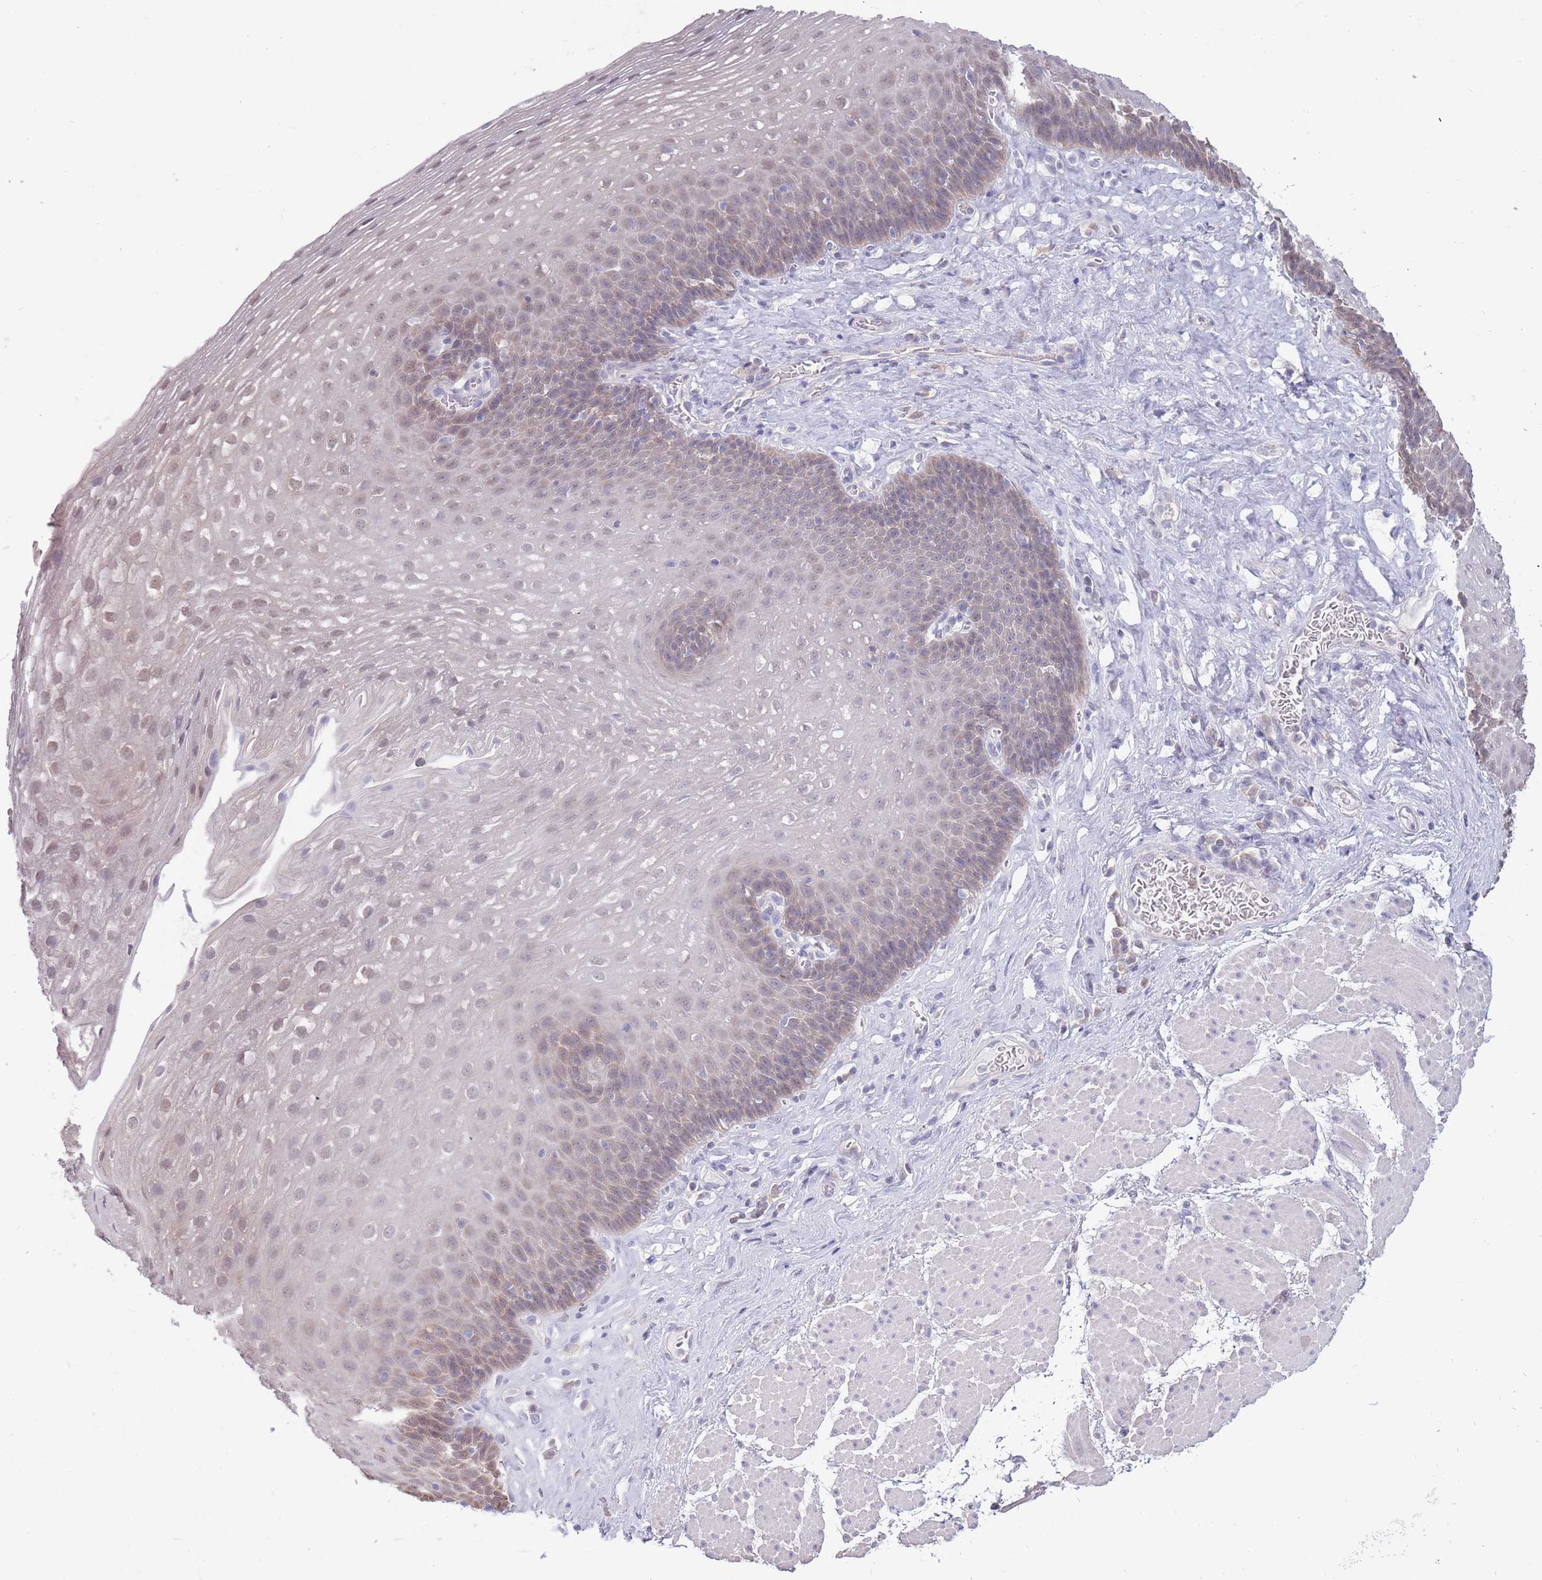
{"staining": {"intensity": "weak", "quantity": "25%-75%", "location": "cytoplasmic/membranous"}, "tissue": "esophagus", "cell_type": "Squamous epithelial cells", "image_type": "normal", "snomed": [{"axis": "morphology", "description": "Normal tissue, NOS"}, {"axis": "topography", "description": "Esophagus"}], "caption": "Immunohistochemistry (IHC) photomicrograph of normal esophagus: human esophagus stained using immunohistochemistry demonstrates low levels of weak protein expression localized specifically in the cytoplasmic/membranous of squamous epithelial cells, appearing as a cytoplasmic/membranous brown color.", "gene": "AP5S1", "patient": {"sex": "female", "age": 66}}